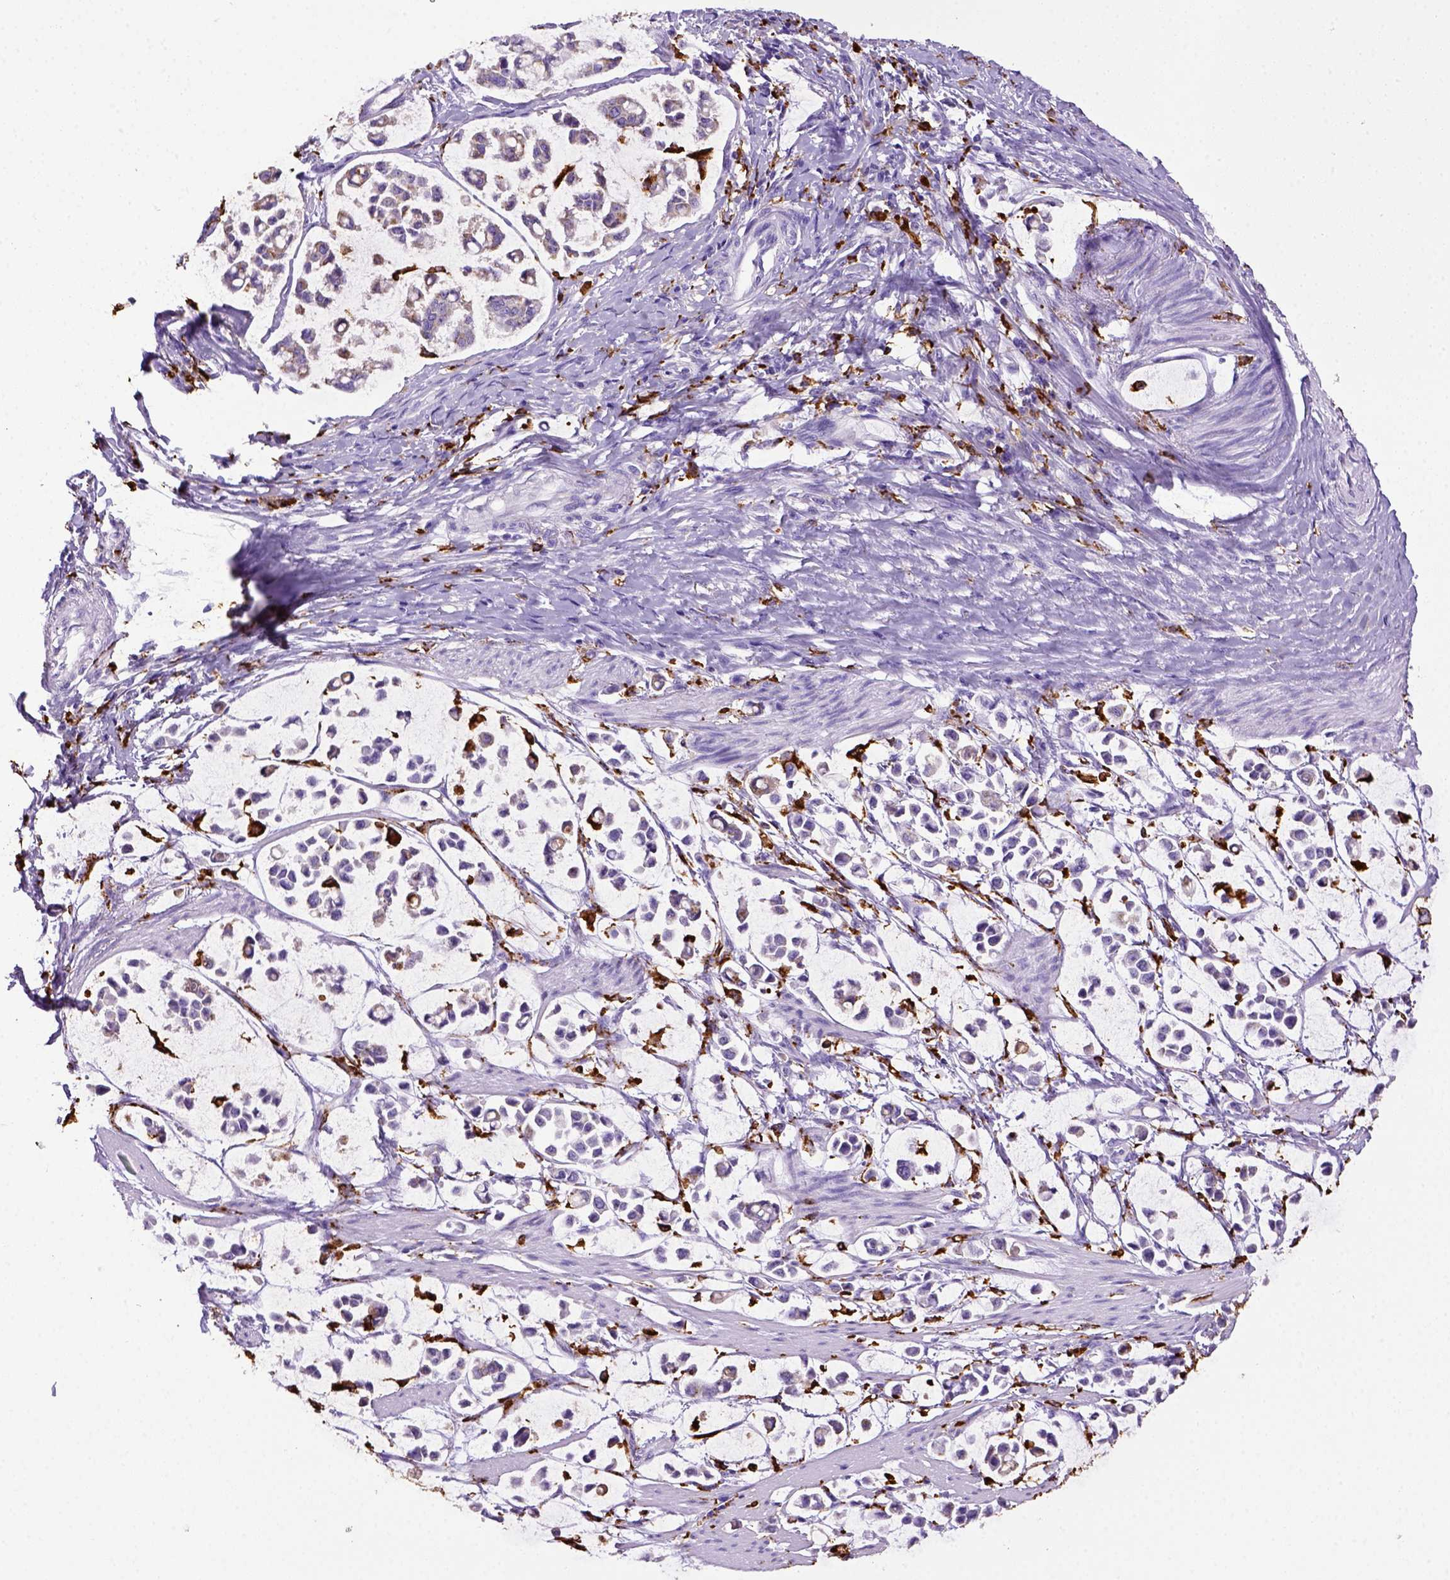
{"staining": {"intensity": "negative", "quantity": "none", "location": "none"}, "tissue": "stomach cancer", "cell_type": "Tumor cells", "image_type": "cancer", "snomed": [{"axis": "morphology", "description": "Adenocarcinoma, NOS"}, {"axis": "topography", "description": "Stomach"}], "caption": "This is an IHC image of stomach cancer (adenocarcinoma). There is no expression in tumor cells.", "gene": "CD68", "patient": {"sex": "male", "age": 82}}